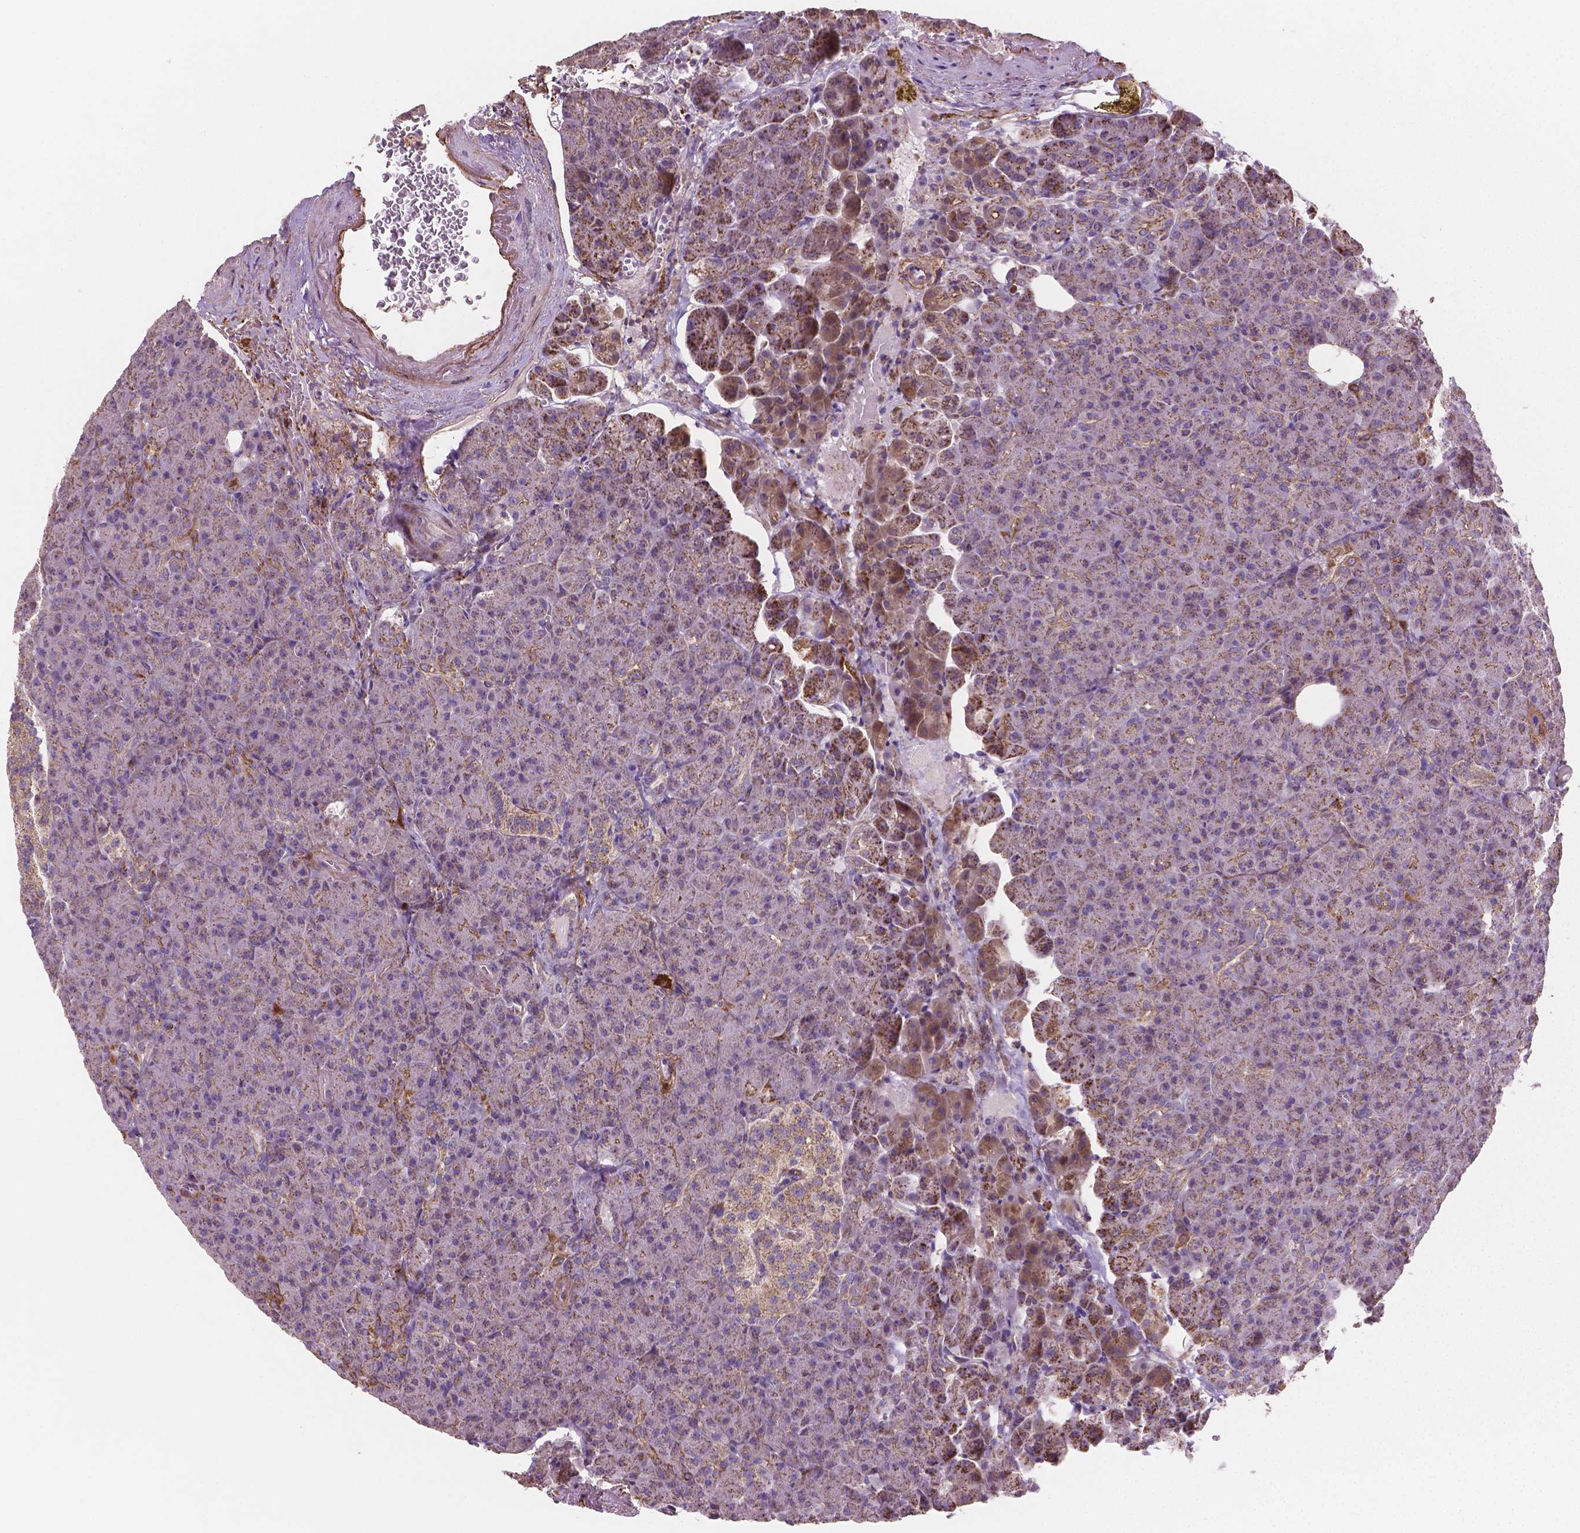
{"staining": {"intensity": "strong", "quantity": "<25%", "location": "cytoplasmic/membranous"}, "tissue": "pancreas", "cell_type": "Exocrine glandular cells", "image_type": "normal", "snomed": [{"axis": "morphology", "description": "Normal tissue, NOS"}, {"axis": "topography", "description": "Pancreas"}], "caption": "Immunohistochemistry (DAB (3,3'-diaminobenzidine)) staining of benign pancreas reveals strong cytoplasmic/membranous protein staining in about <25% of exocrine glandular cells. (DAB (3,3'-diaminobenzidine) IHC, brown staining for protein, blue staining for nuclei).", "gene": "TCAF1", "patient": {"sex": "female", "age": 74}}